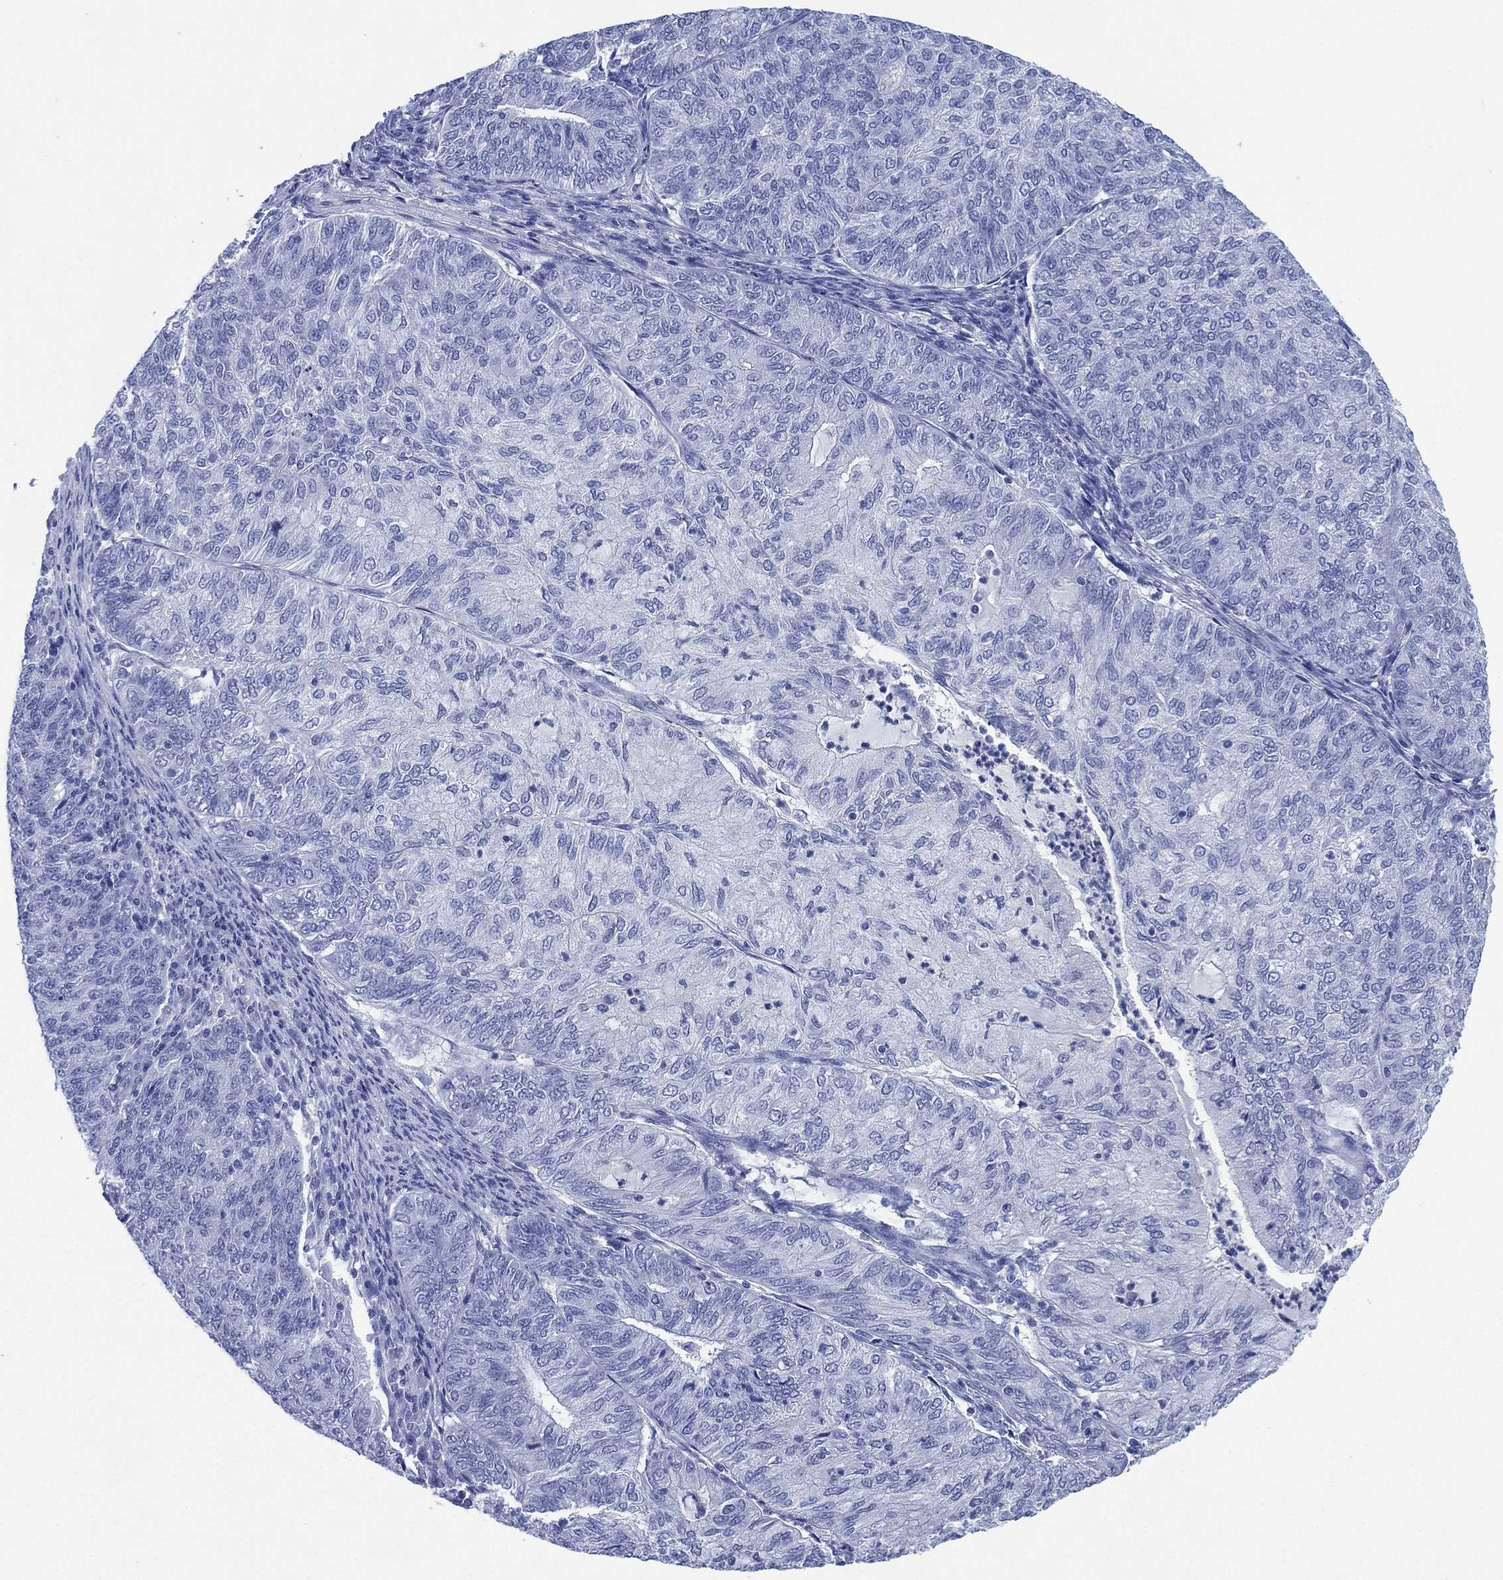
{"staining": {"intensity": "negative", "quantity": "none", "location": "none"}, "tissue": "endometrial cancer", "cell_type": "Tumor cells", "image_type": "cancer", "snomed": [{"axis": "morphology", "description": "Adenocarcinoma, NOS"}, {"axis": "topography", "description": "Endometrium"}], "caption": "This is an IHC histopathology image of endometrial adenocarcinoma. There is no staining in tumor cells.", "gene": "SIGLECL1", "patient": {"sex": "female", "age": 82}}